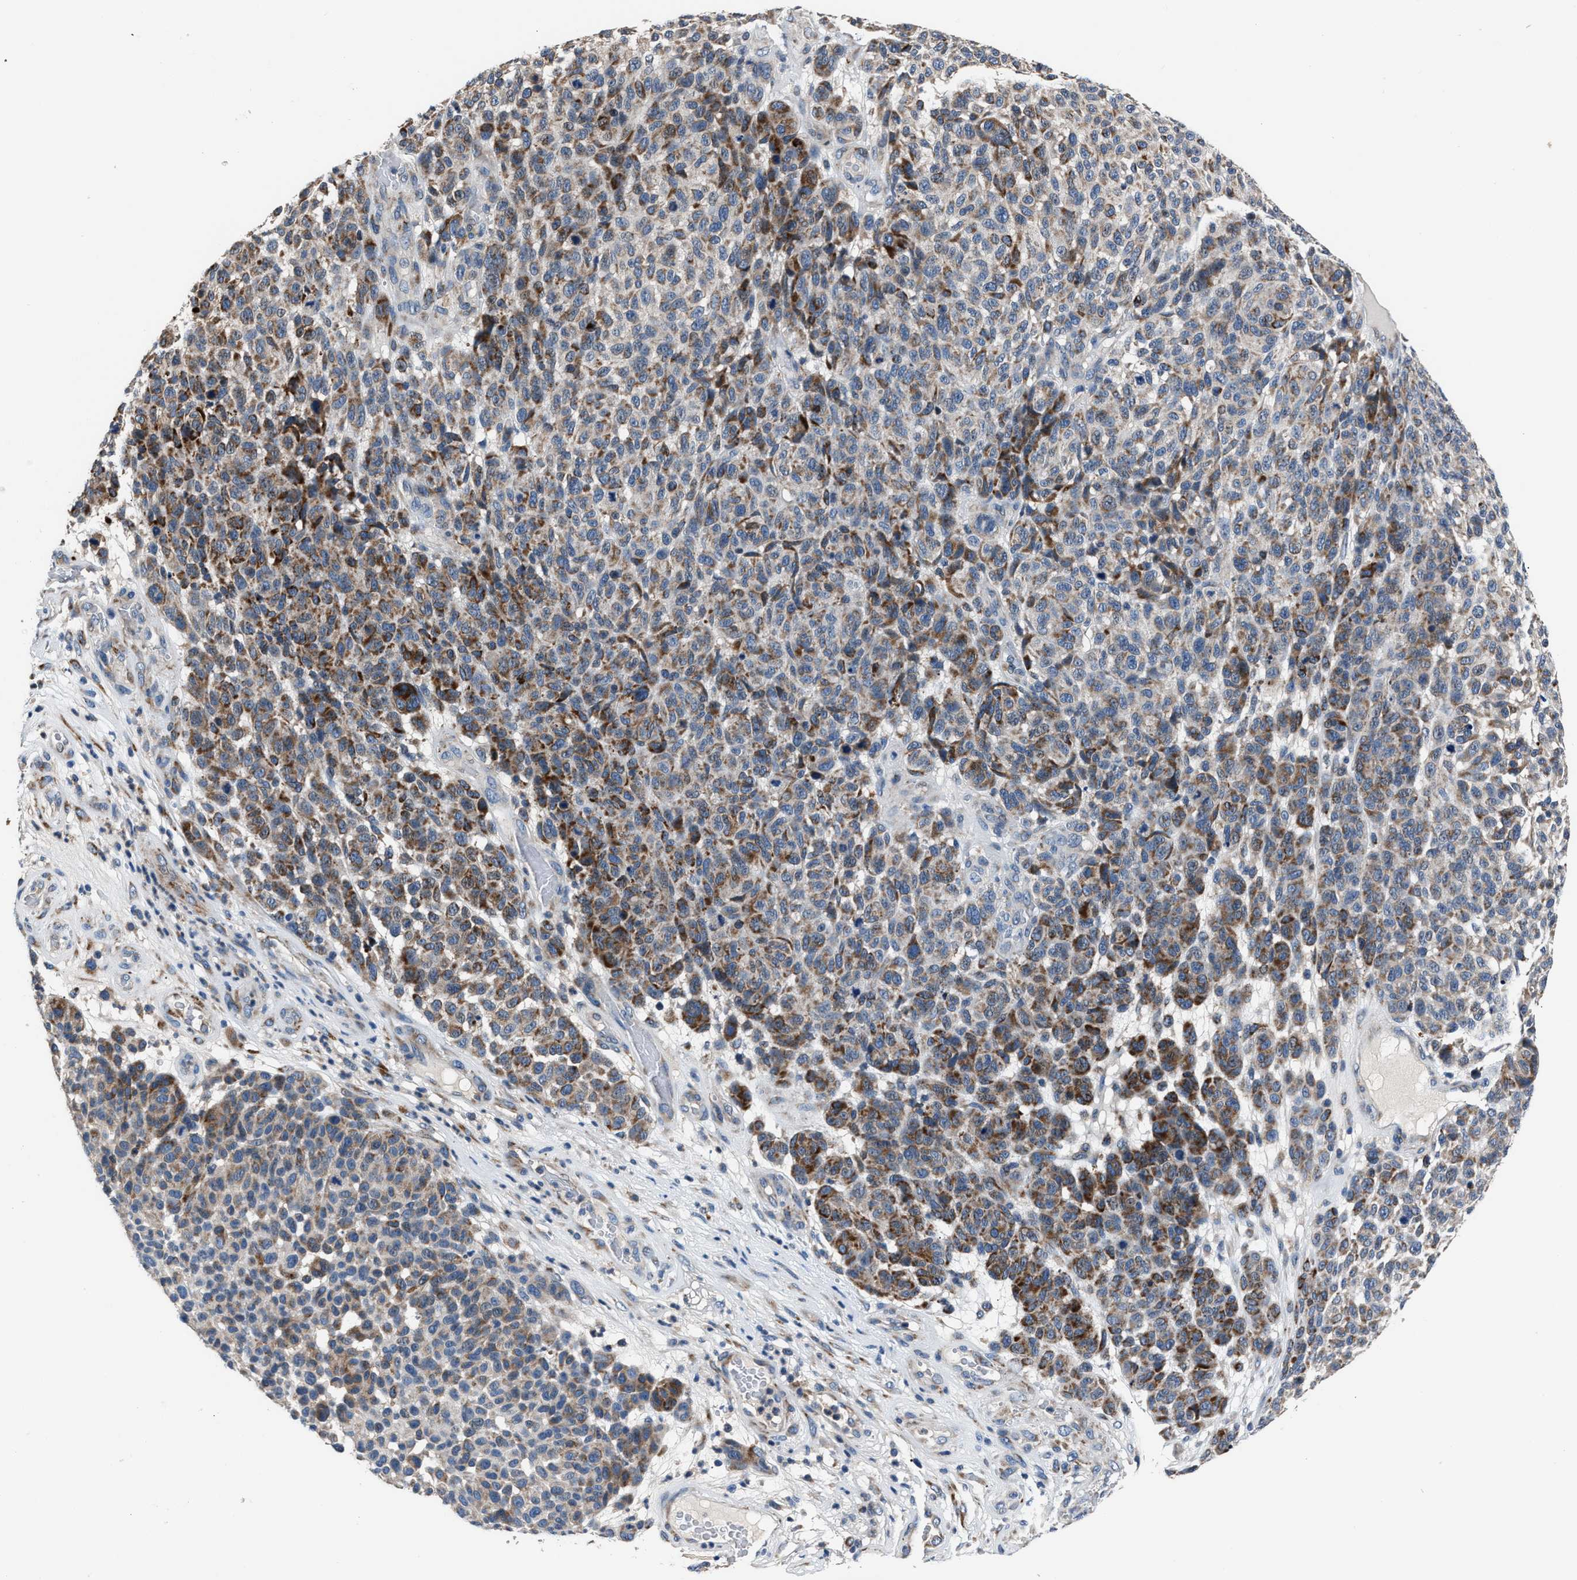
{"staining": {"intensity": "strong", "quantity": "<25%", "location": "cytoplasmic/membranous"}, "tissue": "melanoma", "cell_type": "Tumor cells", "image_type": "cancer", "snomed": [{"axis": "morphology", "description": "Malignant melanoma, NOS"}, {"axis": "topography", "description": "Skin"}], "caption": "DAB immunohistochemical staining of human melanoma displays strong cytoplasmic/membranous protein staining in about <25% of tumor cells. (IHC, brightfield microscopy, high magnification).", "gene": "DNAJC24", "patient": {"sex": "male", "age": 59}}